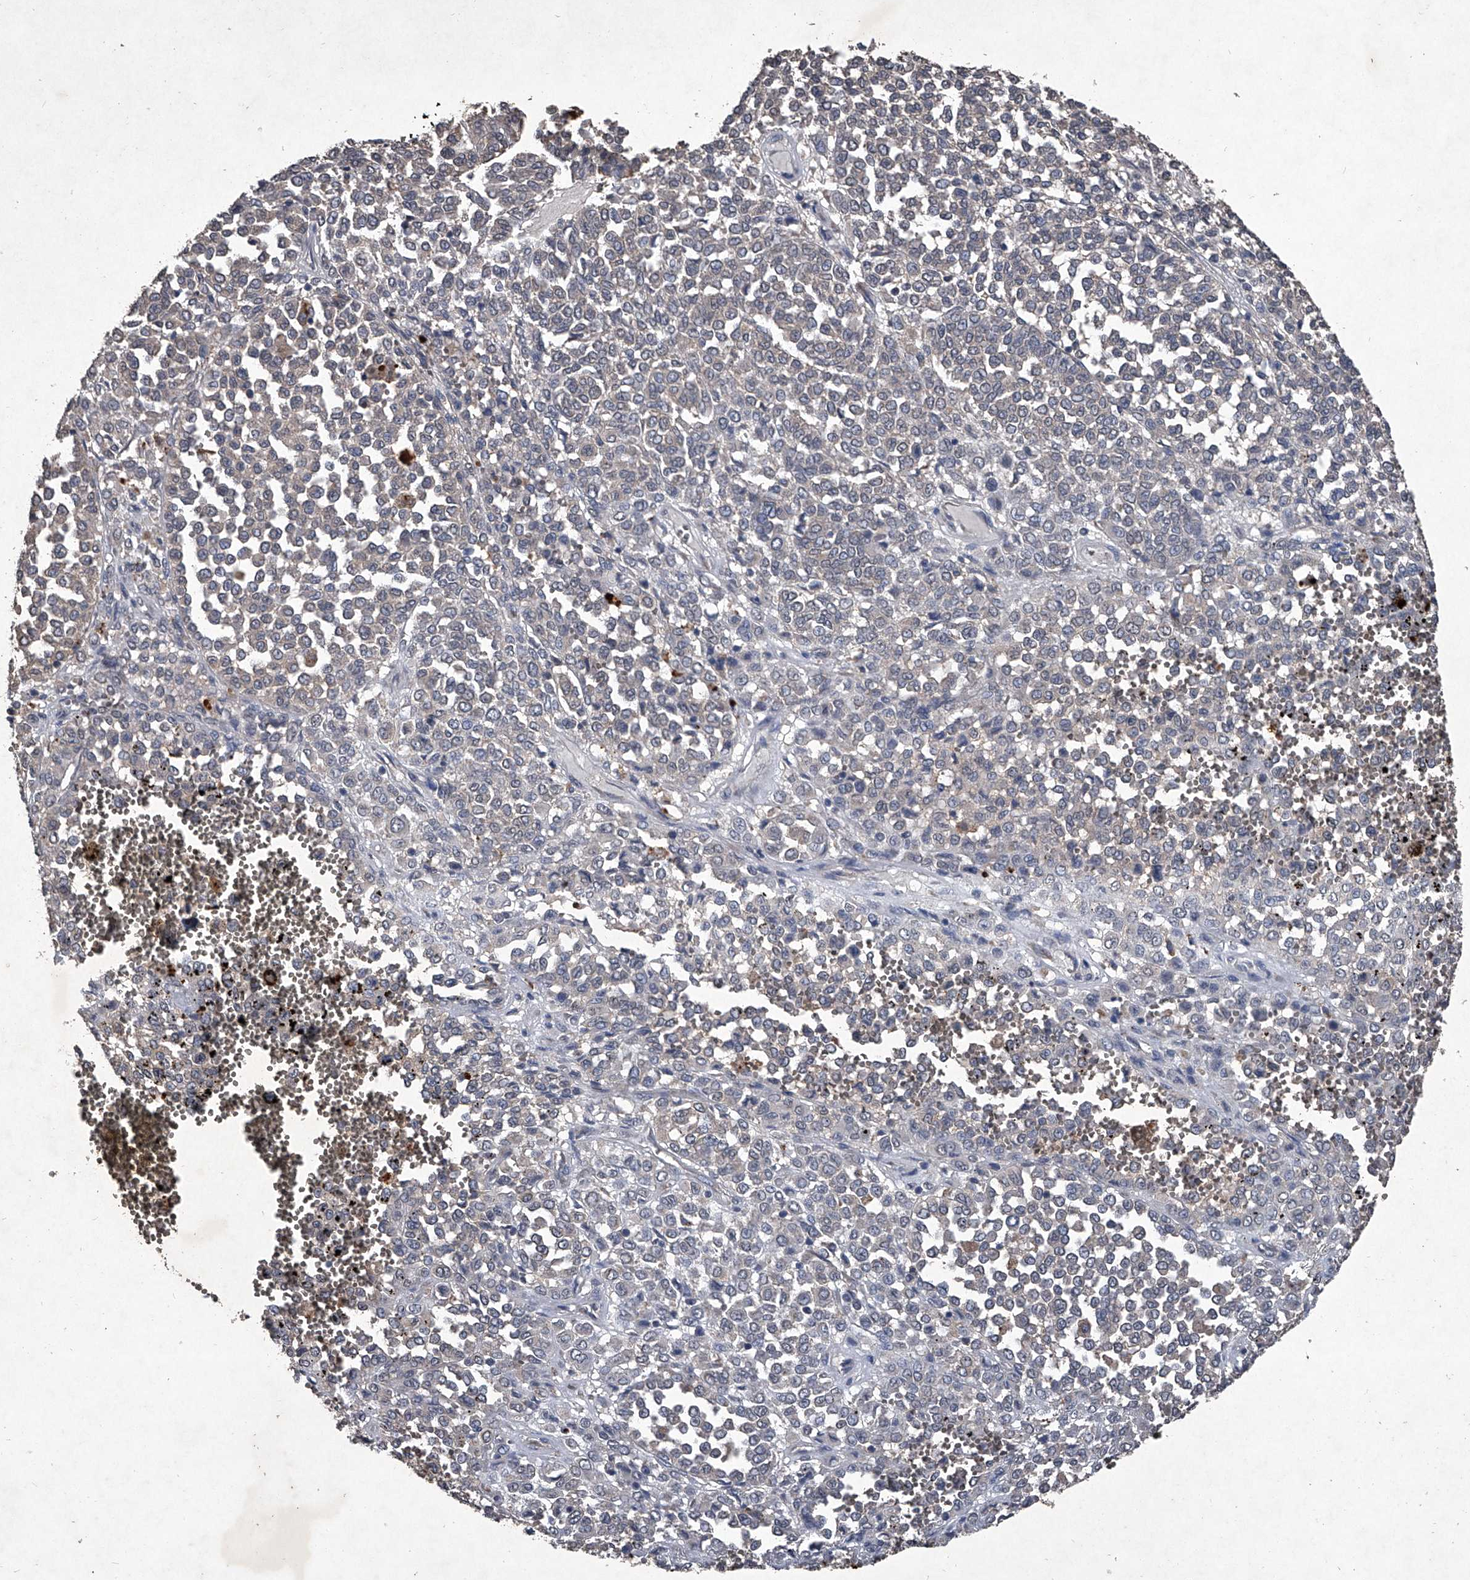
{"staining": {"intensity": "negative", "quantity": "none", "location": "none"}, "tissue": "melanoma", "cell_type": "Tumor cells", "image_type": "cancer", "snomed": [{"axis": "morphology", "description": "Malignant melanoma, Metastatic site"}, {"axis": "topography", "description": "Pancreas"}], "caption": "This is a histopathology image of IHC staining of melanoma, which shows no positivity in tumor cells. The staining is performed using DAB (3,3'-diaminobenzidine) brown chromogen with nuclei counter-stained in using hematoxylin.", "gene": "MAPKAP1", "patient": {"sex": "female", "age": 30}}